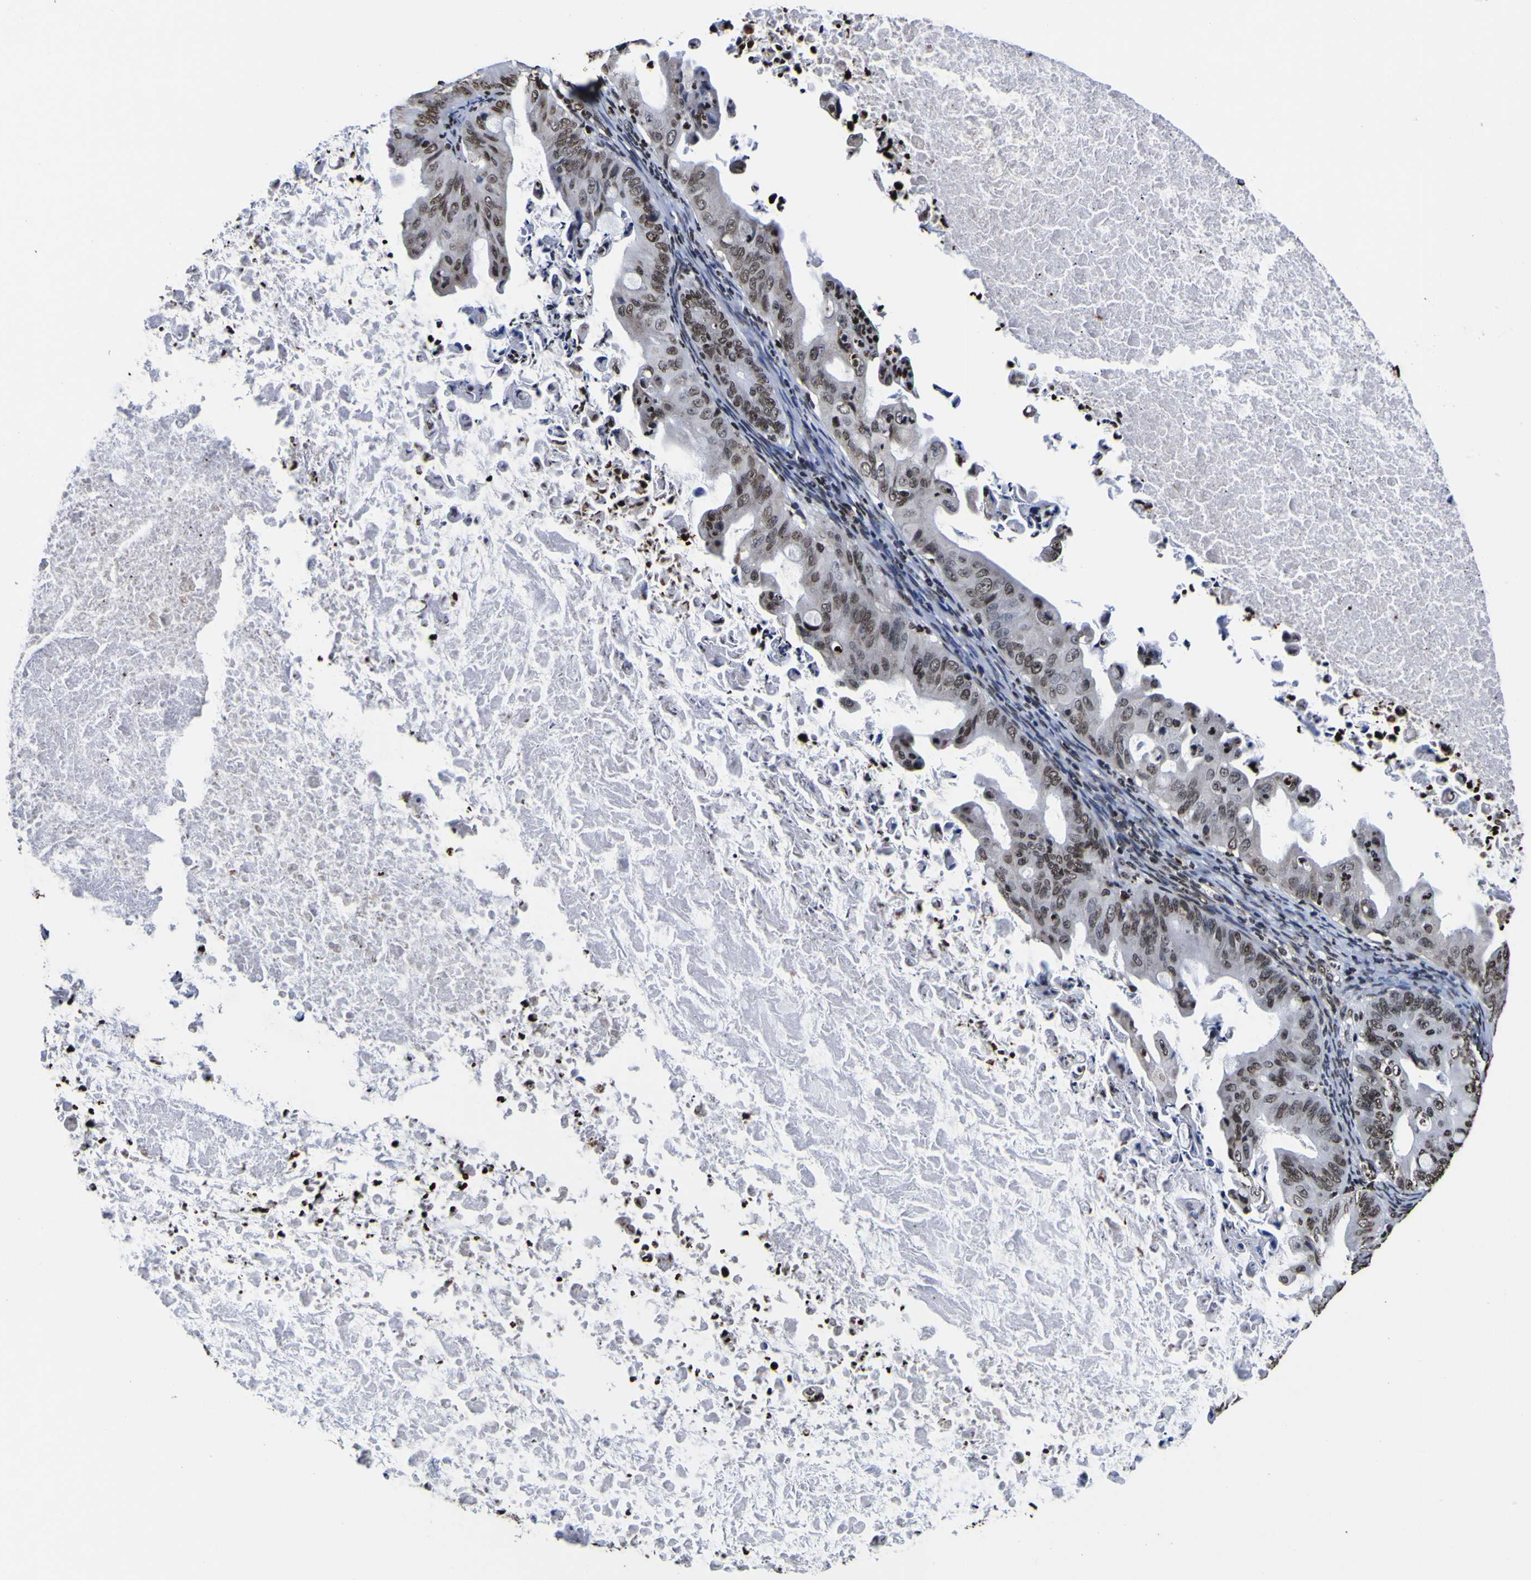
{"staining": {"intensity": "strong", "quantity": "25%-75%", "location": "nuclear"}, "tissue": "ovarian cancer", "cell_type": "Tumor cells", "image_type": "cancer", "snomed": [{"axis": "morphology", "description": "Cystadenocarcinoma, mucinous, NOS"}, {"axis": "topography", "description": "Ovary"}], "caption": "A high-resolution image shows immunohistochemistry (IHC) staining of ovarian cancer, which shows strong nuclear positivity in about 25%-75% of tumor cells.", "gene": "PIAS1", "patient": {"sex": "female", "age": 37}}